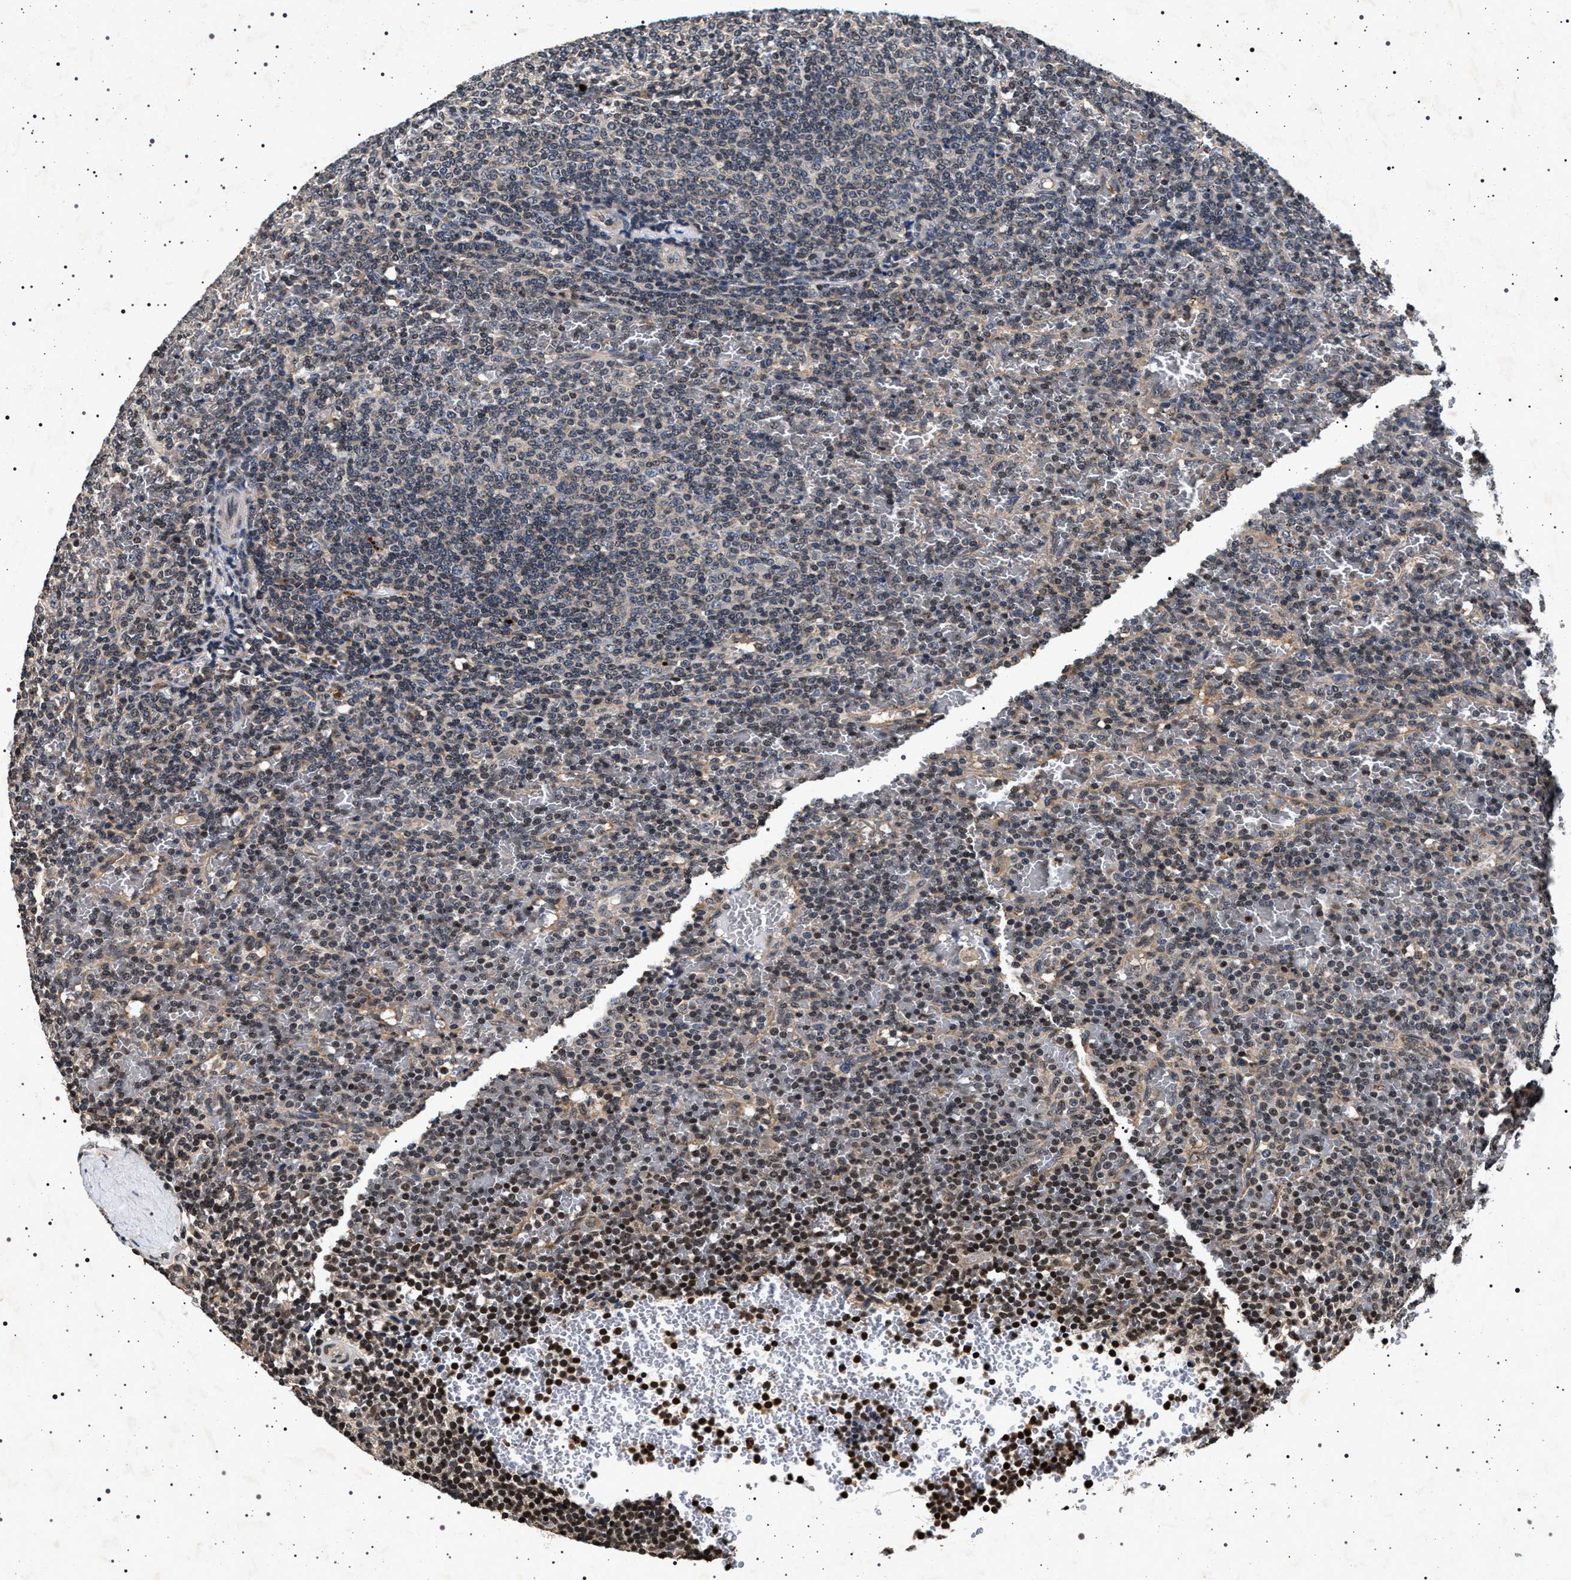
{"staining": {"intensity": "negative", "quantity": "none", "location": "none"}, "tissue": "lymphoma", "cell_type": "Tumor cells", "image_type": "cancer", "snomed": [{"axis": "morphology", "description": "Malignant lymphoma, non-Hodgkin's type, Low grade"}, {"axis": "topography", "description": "Spleen"}], "caption": "This is an immunohistochemistry image of malignant lymphoma, non-Hodgkin's type (low-grade). There is no staining in tumor cells.", "gene": "CDKN1B", "patient": {"sex": "female", "age": 77}}